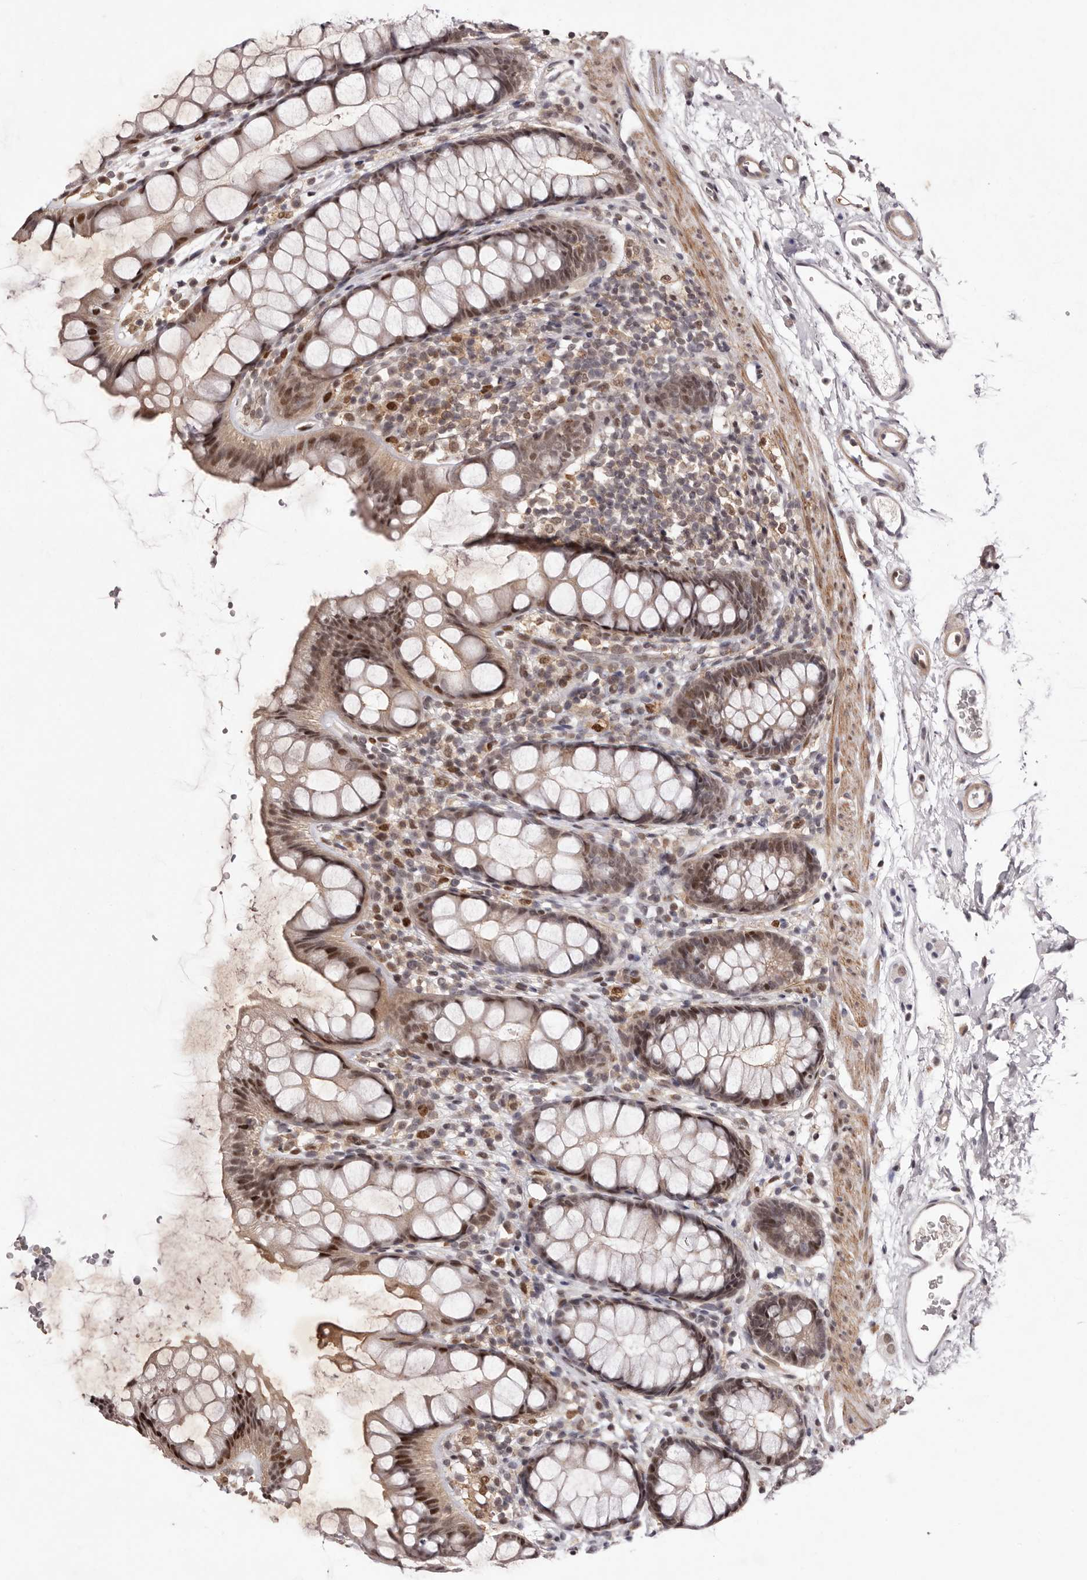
{"staining": {"intensity": "moderate", "quantity": ">75%", "location": "nuclear"}, "tissue": "rectum", "cell_type": "Glandular cells", "image_type": "normal", "snomed": [{"axis": "morphology", "description": "Normal tissue, NOS"}, {"axis": "topography", "description": "Rectum"}], "caption": "Glandular cells display medium levels of moderate nuclear expression in about >75% of cells in normal human rectum.", "gene": "FBXO5", "patient": {"sex": "female", "age": 65}}